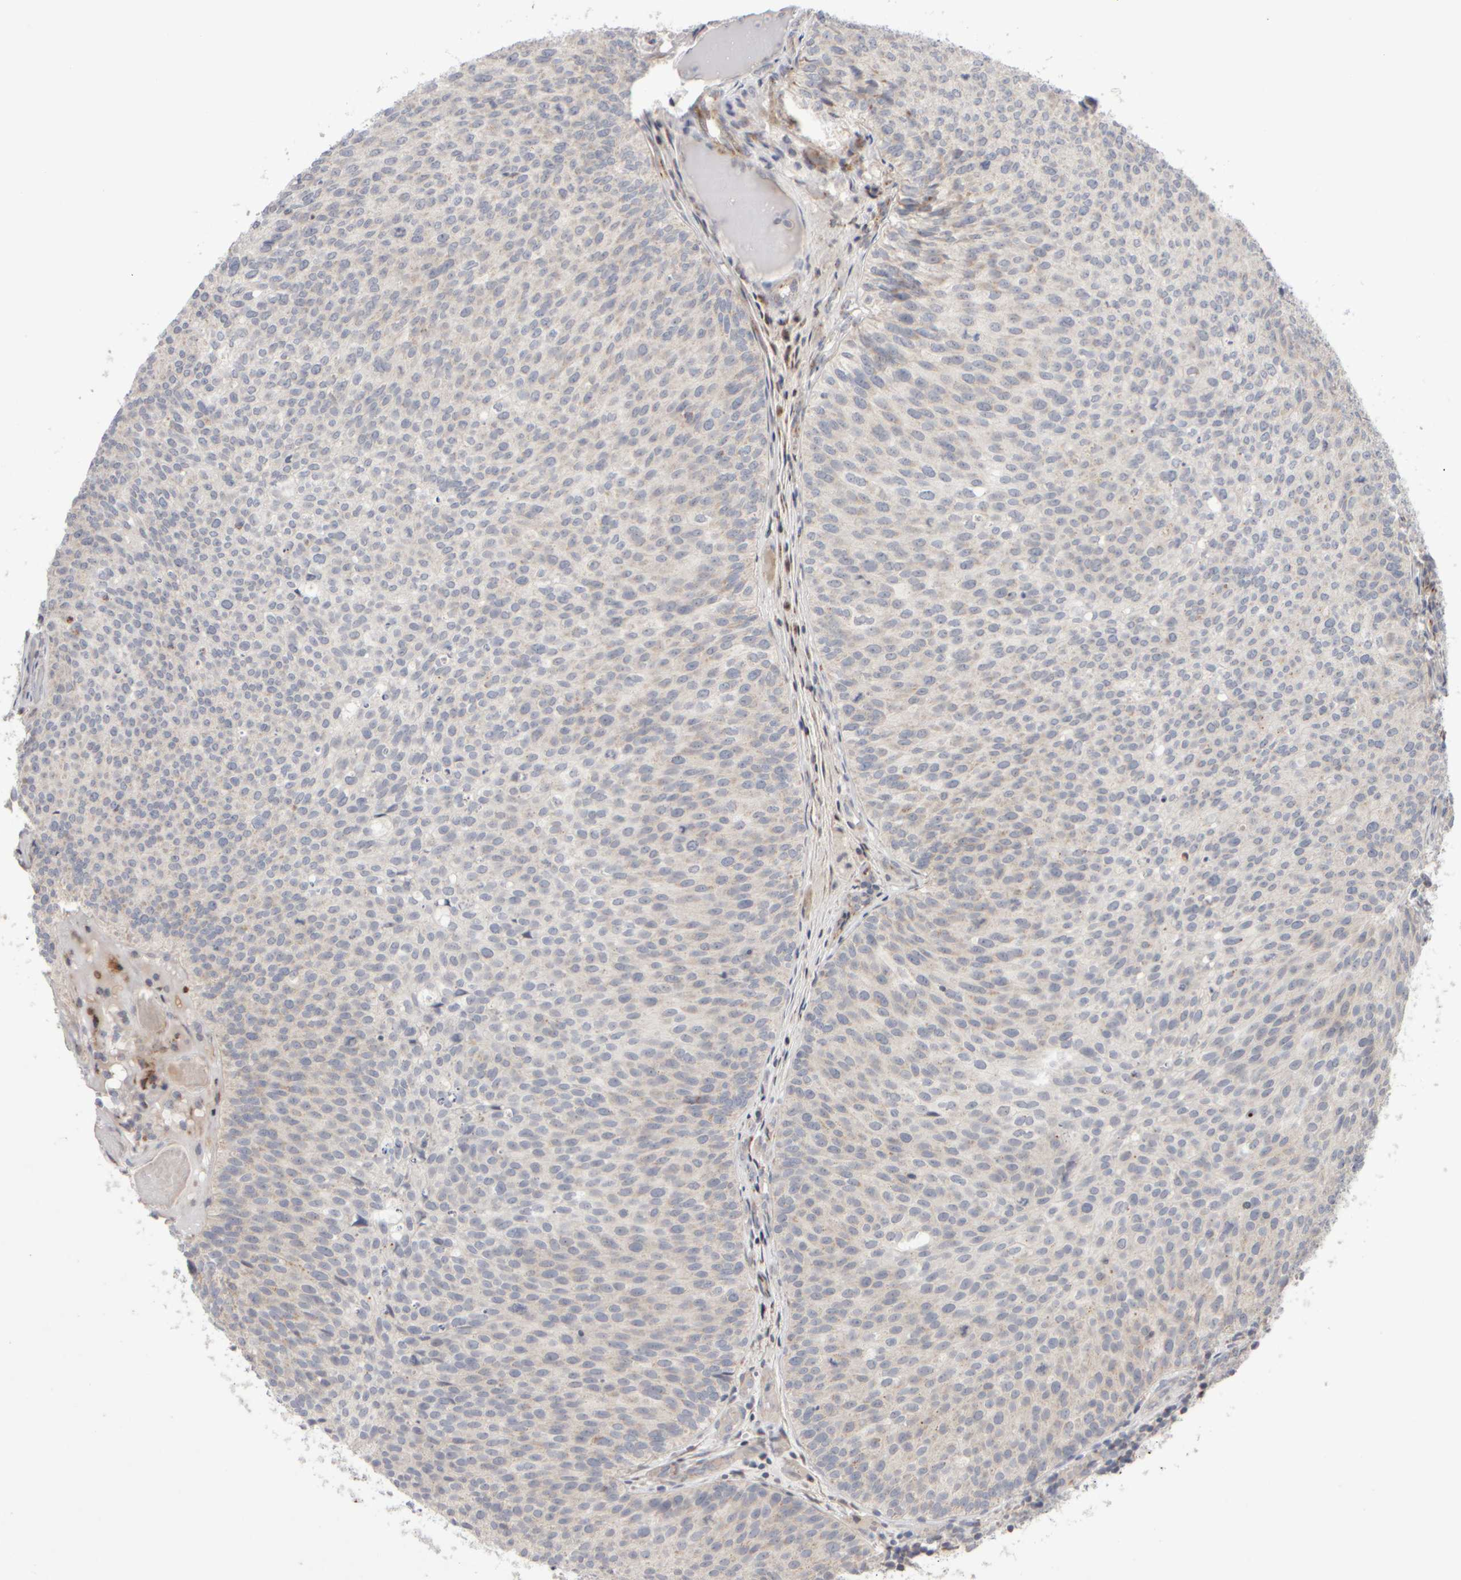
{"staining": {"intensity": "moderate", "quantity": "25%-75%", "location": "cytoplasmic/membranous"}, "tissue": "urothelial cancer", "cell_type": "Tumor cells", "image_type": "cancer", "snomed": [{"axis": "morphology", "description": "Urothelial carcinoma, Low grade"}, {"axis": "topography", "description": "Urinary bladder"}], "caption": "There is medium levels of moderate cytoplasmic/membranous staining in tumor cells of low-grade urothelial carcinoma, as demonstrated by immunohistochemical staining (brown color).", "gene": "CHADL", "patient": {"sex": "male", "age": 86}}